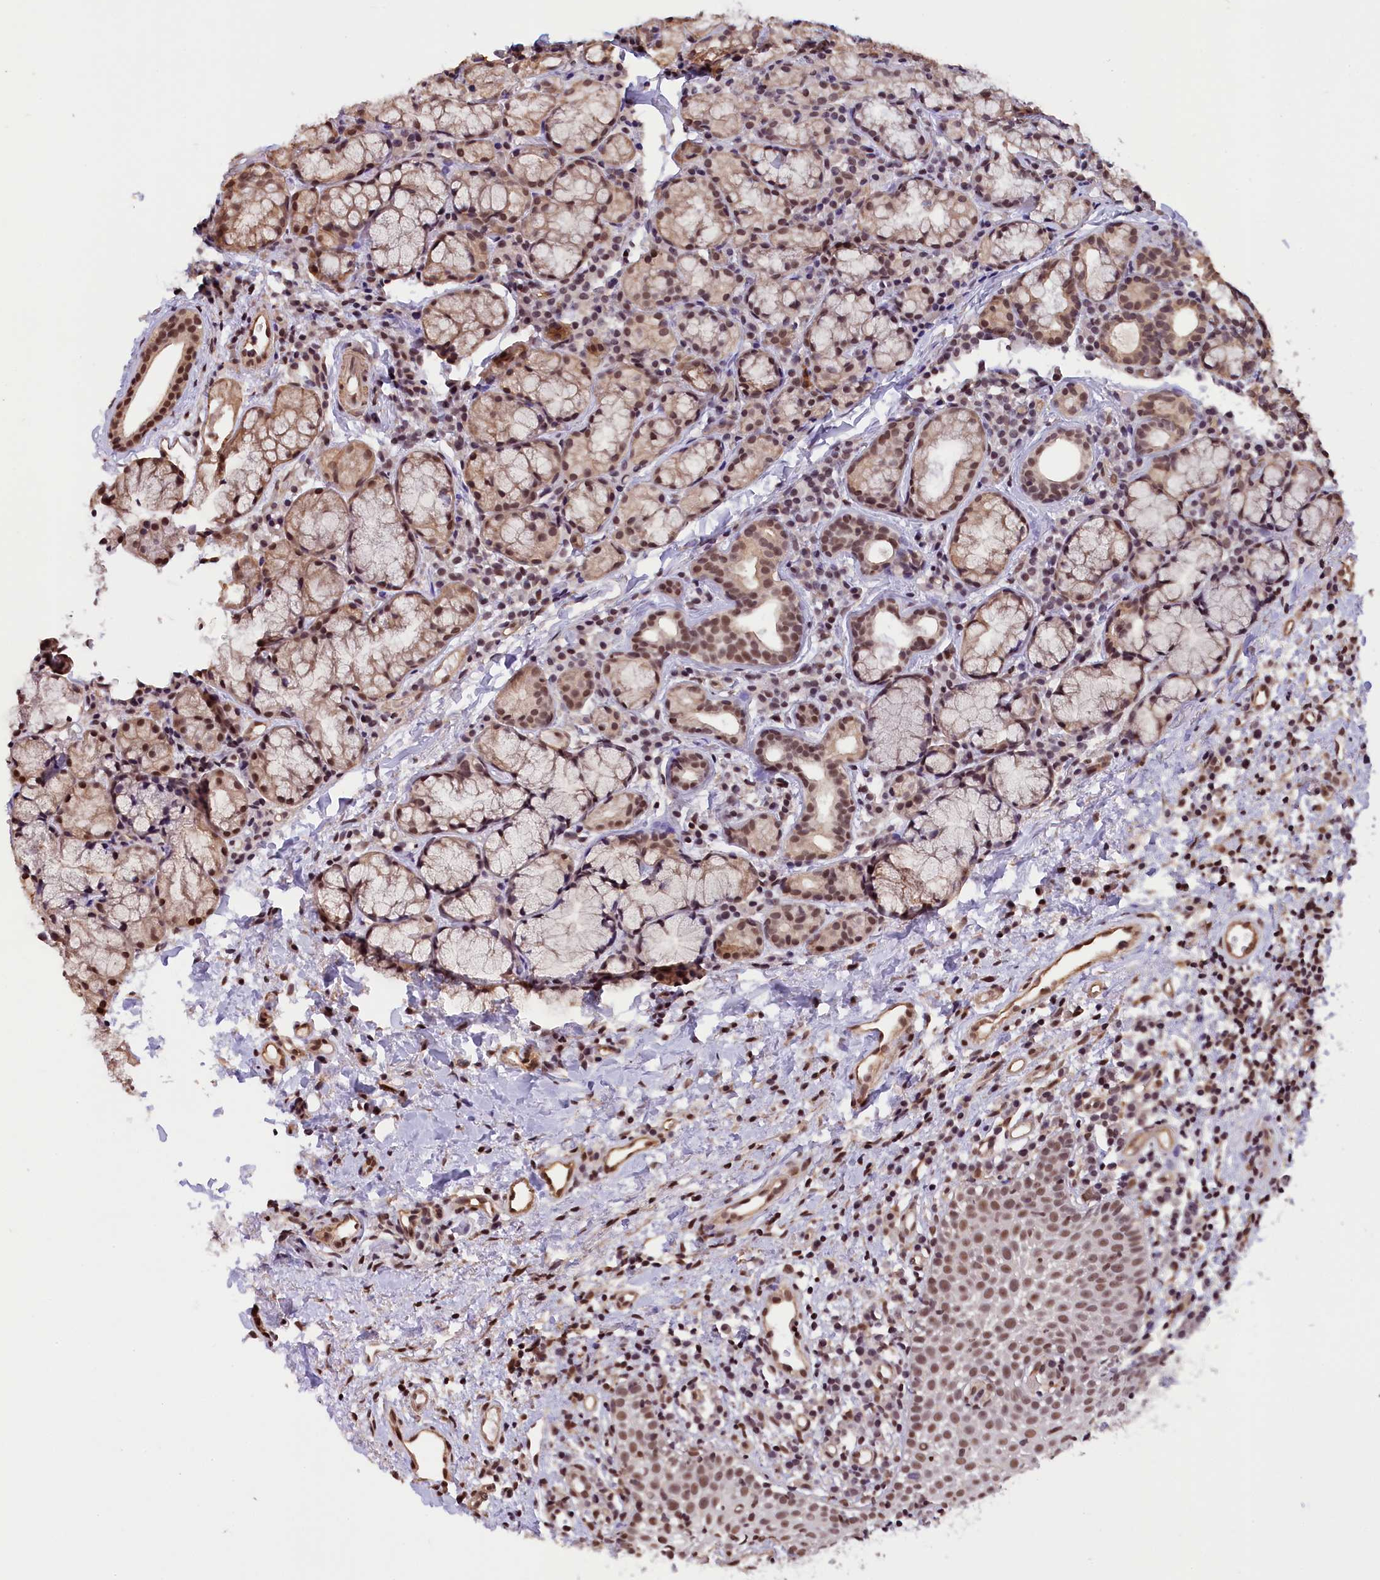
{"staining": {"intensity": "moderate", "quantity": "25%-75%", "location": "nuclear"}, "tissue": "oral mucosa", "cell_type": "Squamous epithelial cells", "image_type": "normal", "snomed": [{"axis": "morphology", "description": "Normal tissue, NOS"}, {"axis": "topography", "description": "Oral tissue"}], "caption": "Protein positivity by IHC shows moderate nuclear staining in about 25%-75% of squamous epithelial cells in normal oral mucosa.", "gene": "ZC3H4", "patient": {"sex": "male", "age": 60}}